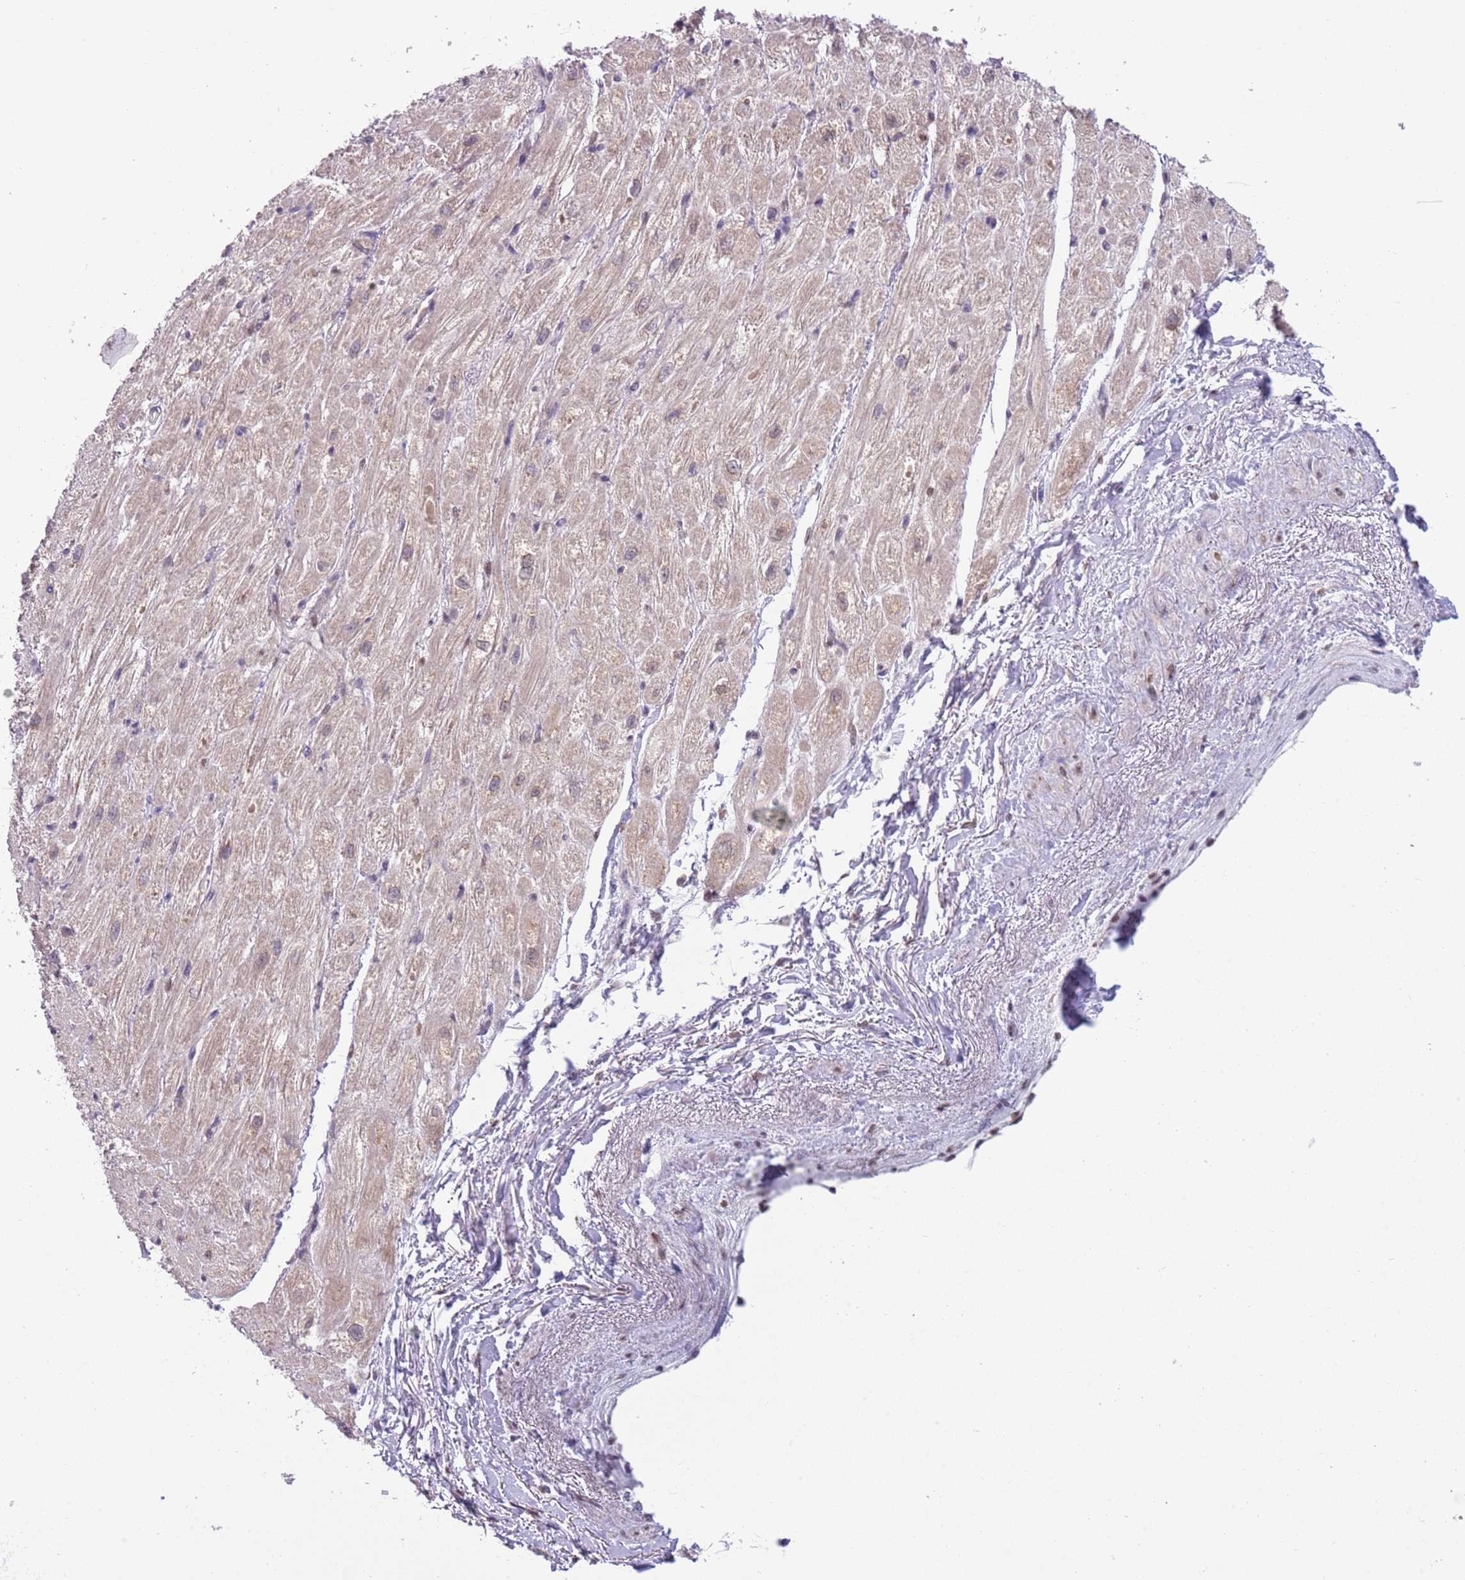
{"staining": {"intensity": "weak", "quantity": "<25%", "location": "cytoplasmic/membranous"}, "tissue": "heart muscle", "cell_type": "Cardiomyocytes", "image_type": "normal", "snomed": [{"axis": "morphology", "description": "Normal tissue, NOS"}, {"axis": "topography", "description": "Heart"}], "caption": "This photomicrograph is of benign heart muscle stained with immunohistochemistry (IHC) to label a protein in brown with the nuclei are counter-stained blue. There is no staining in cardiomyocytes.", "gene": "TM2D1", "patient": {"sex": "male", "age": 65}}